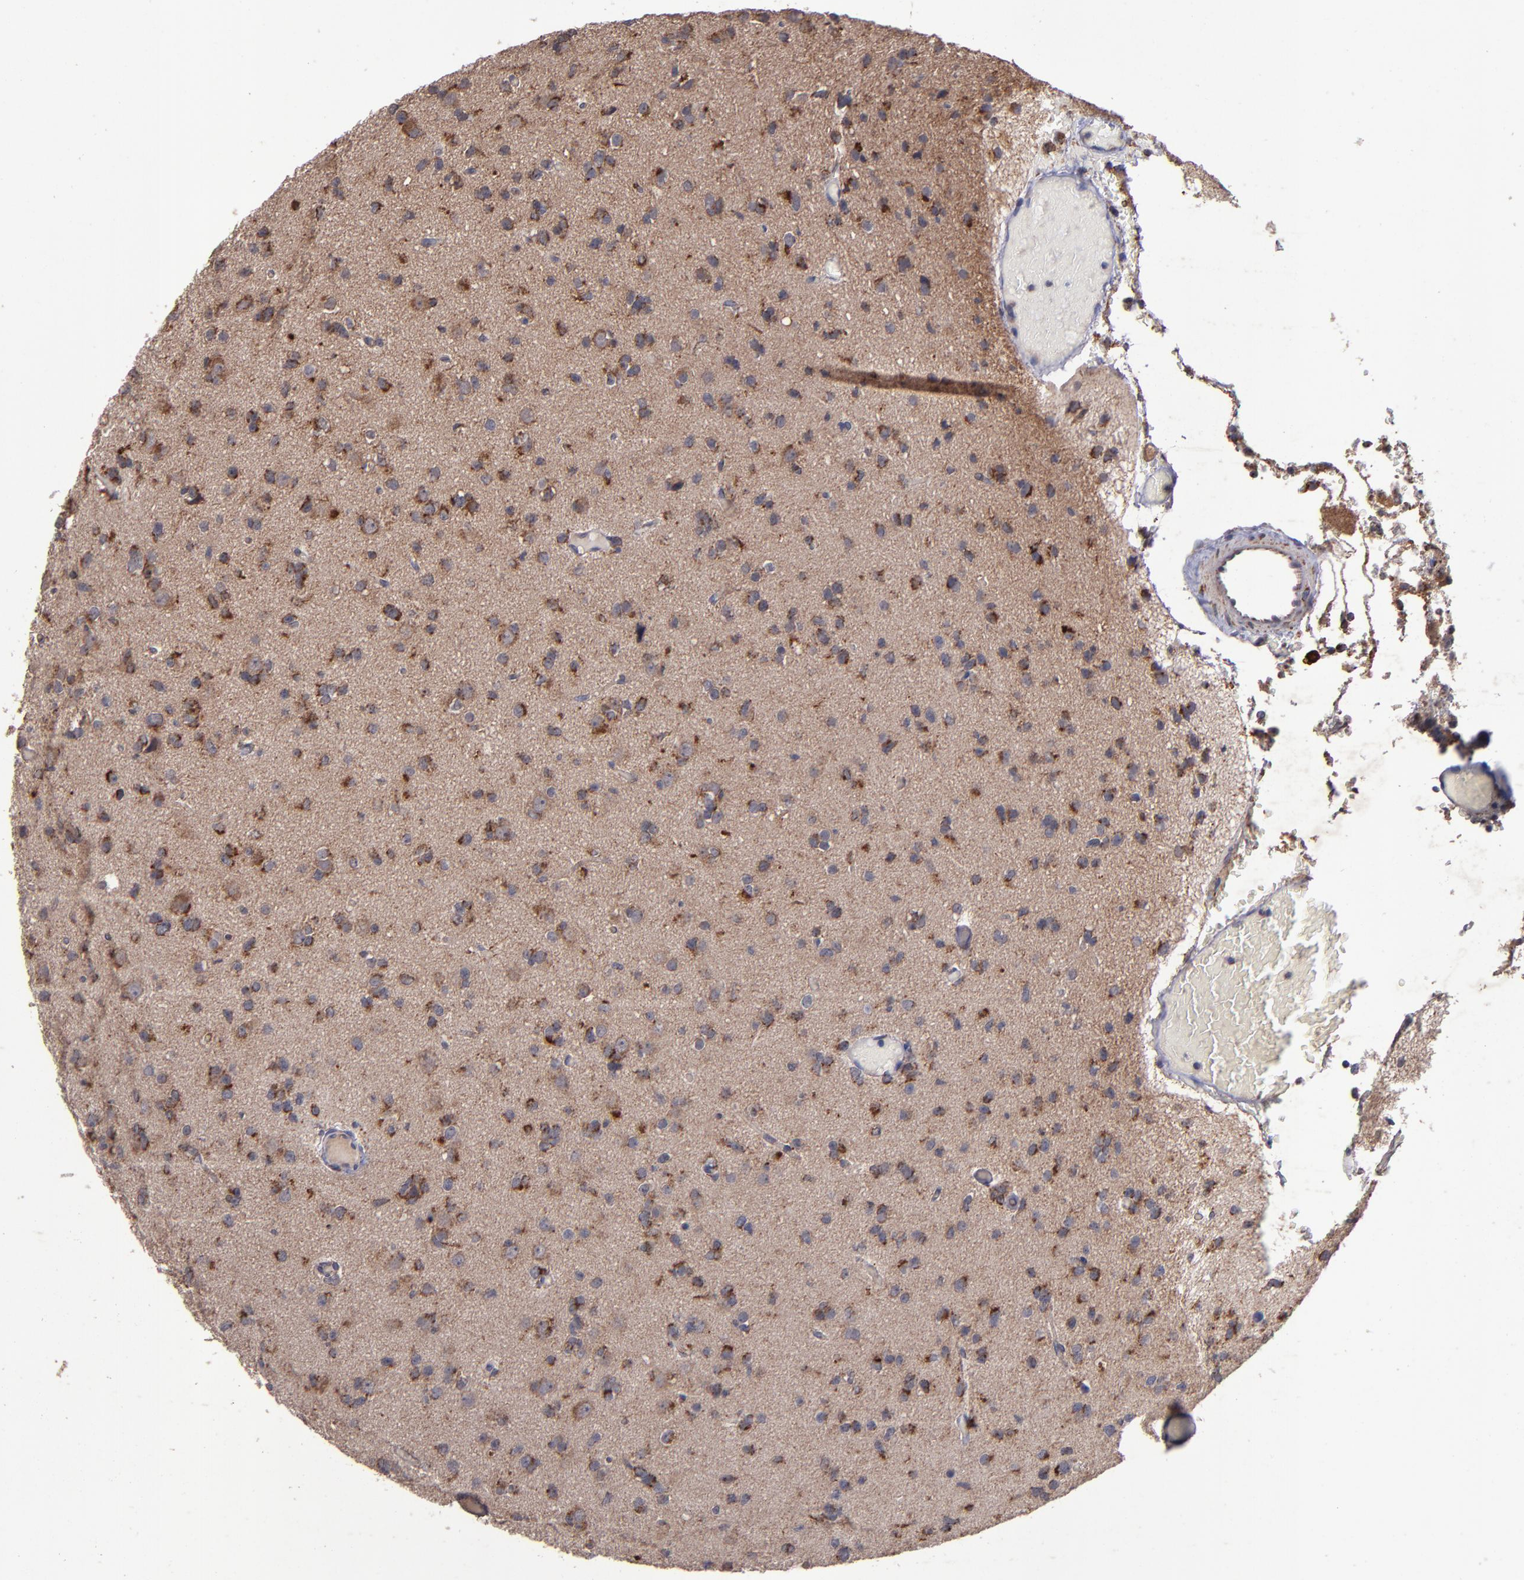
{"staining": {"intensity": "weak", "quantity": ">75%", "location": "cytoplasmic/membranous"}, "tissue": "glioma", "cell_type": "Tumor cells", "image_type": "cancer", "snomed": [{"axis": "morphology", "description": "Glioma, malignant, Low grade"}, {"axis": "topography", "description": "Brain"}], "caption": "There is low levels of weak cytoplasmic/membranous positivity in tumor cells of malignant glioma (low-grade), as demonstrated by immunohistochemical staining (brown color).", "gene": "TIMM9", "patient": {"sex": "male", "age": 42}}